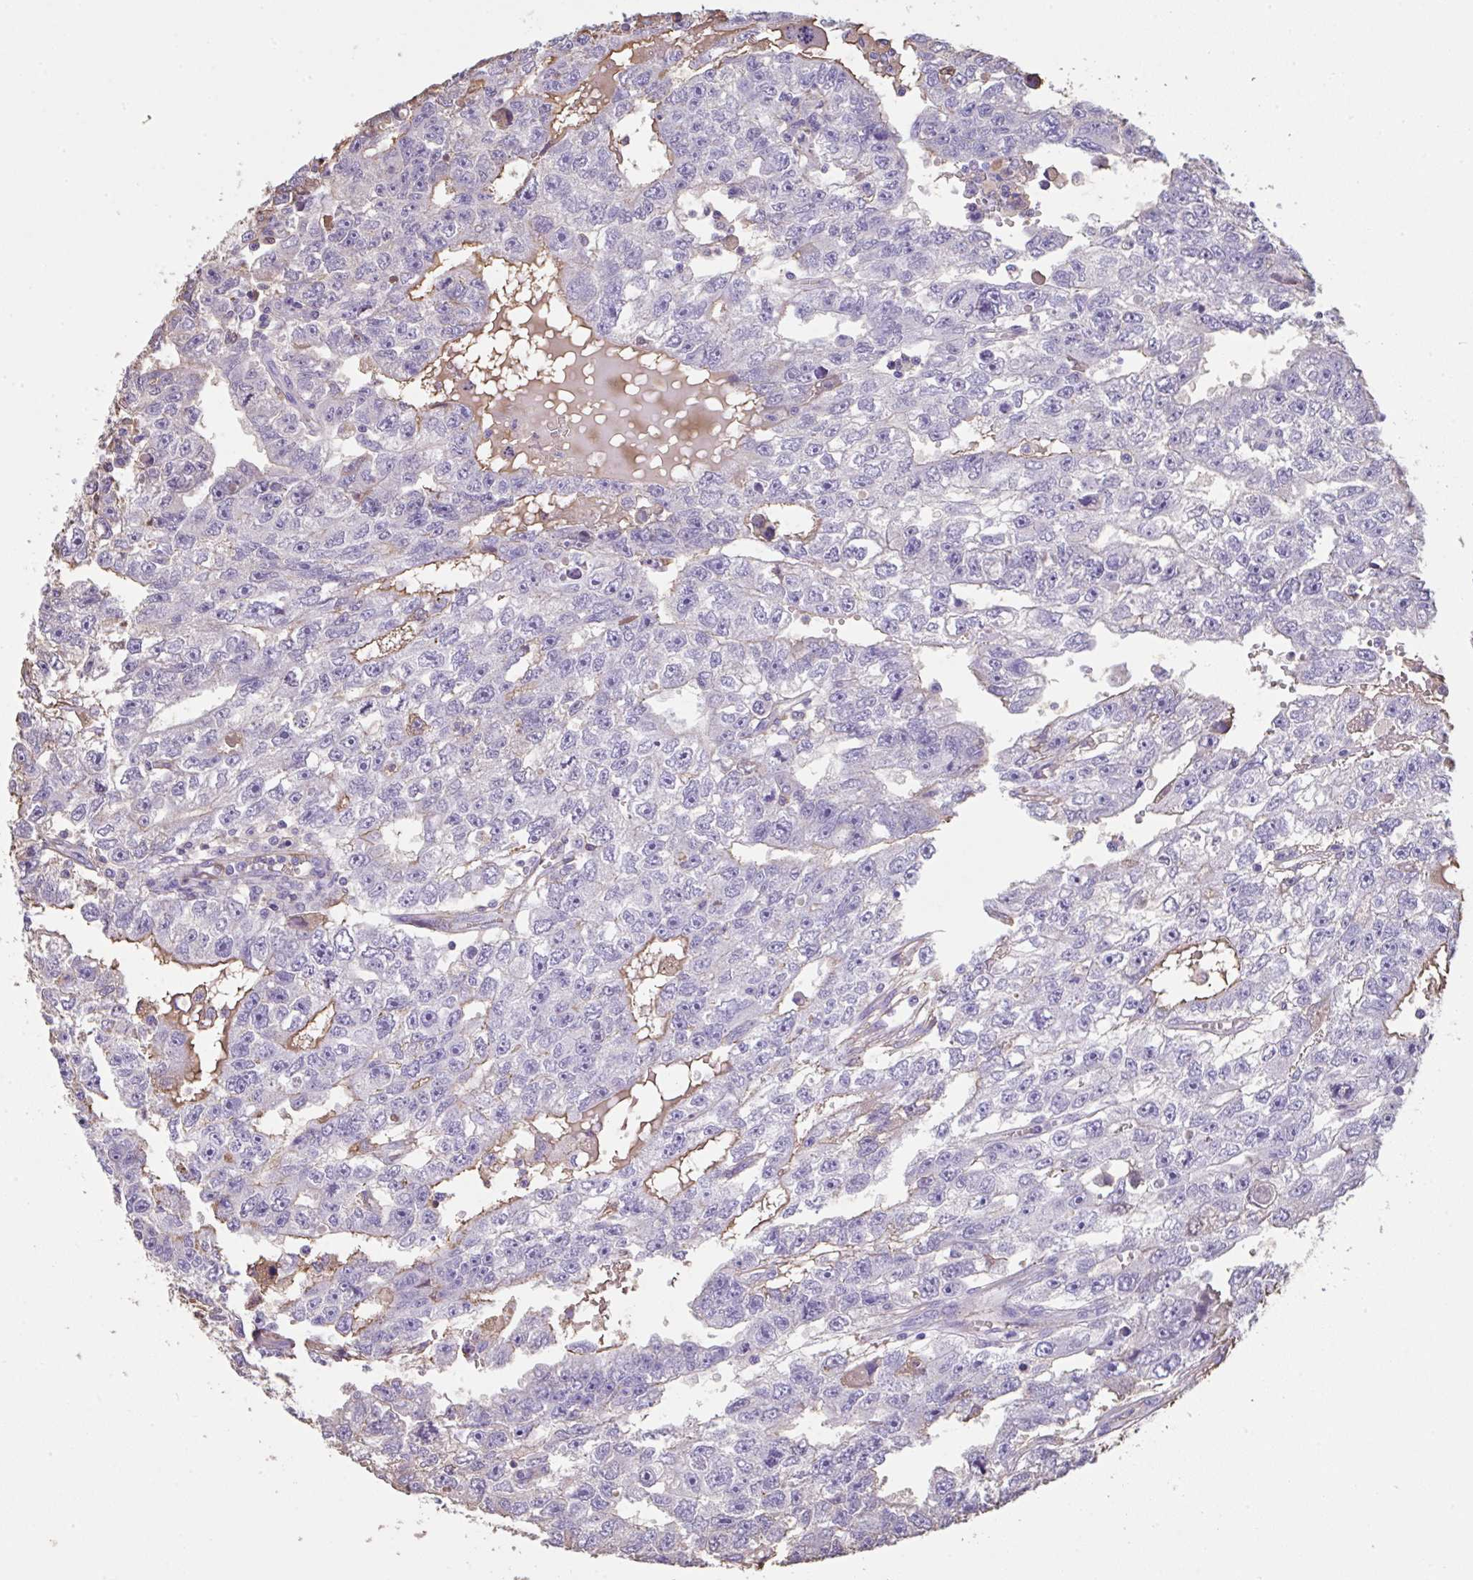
{"staining": {"intensity": "negative", "quantity": "none", "location": "none"}, "tissue": "testis cancer", "cell_type": "Tumor cells", "image_type": "cancer", "snomed": [{"axis": "morphology", "description": "Carcinoma, Embryonal, NOS"}, {"axis": "topography", "description": "Testis"}], "caption": "Immunohistochemical staining of testis embryonal carcinoma displays no significant positivity in tumor cells.", "gene": "HOXC12", "patient": {"sex": "male", "age": 20}}